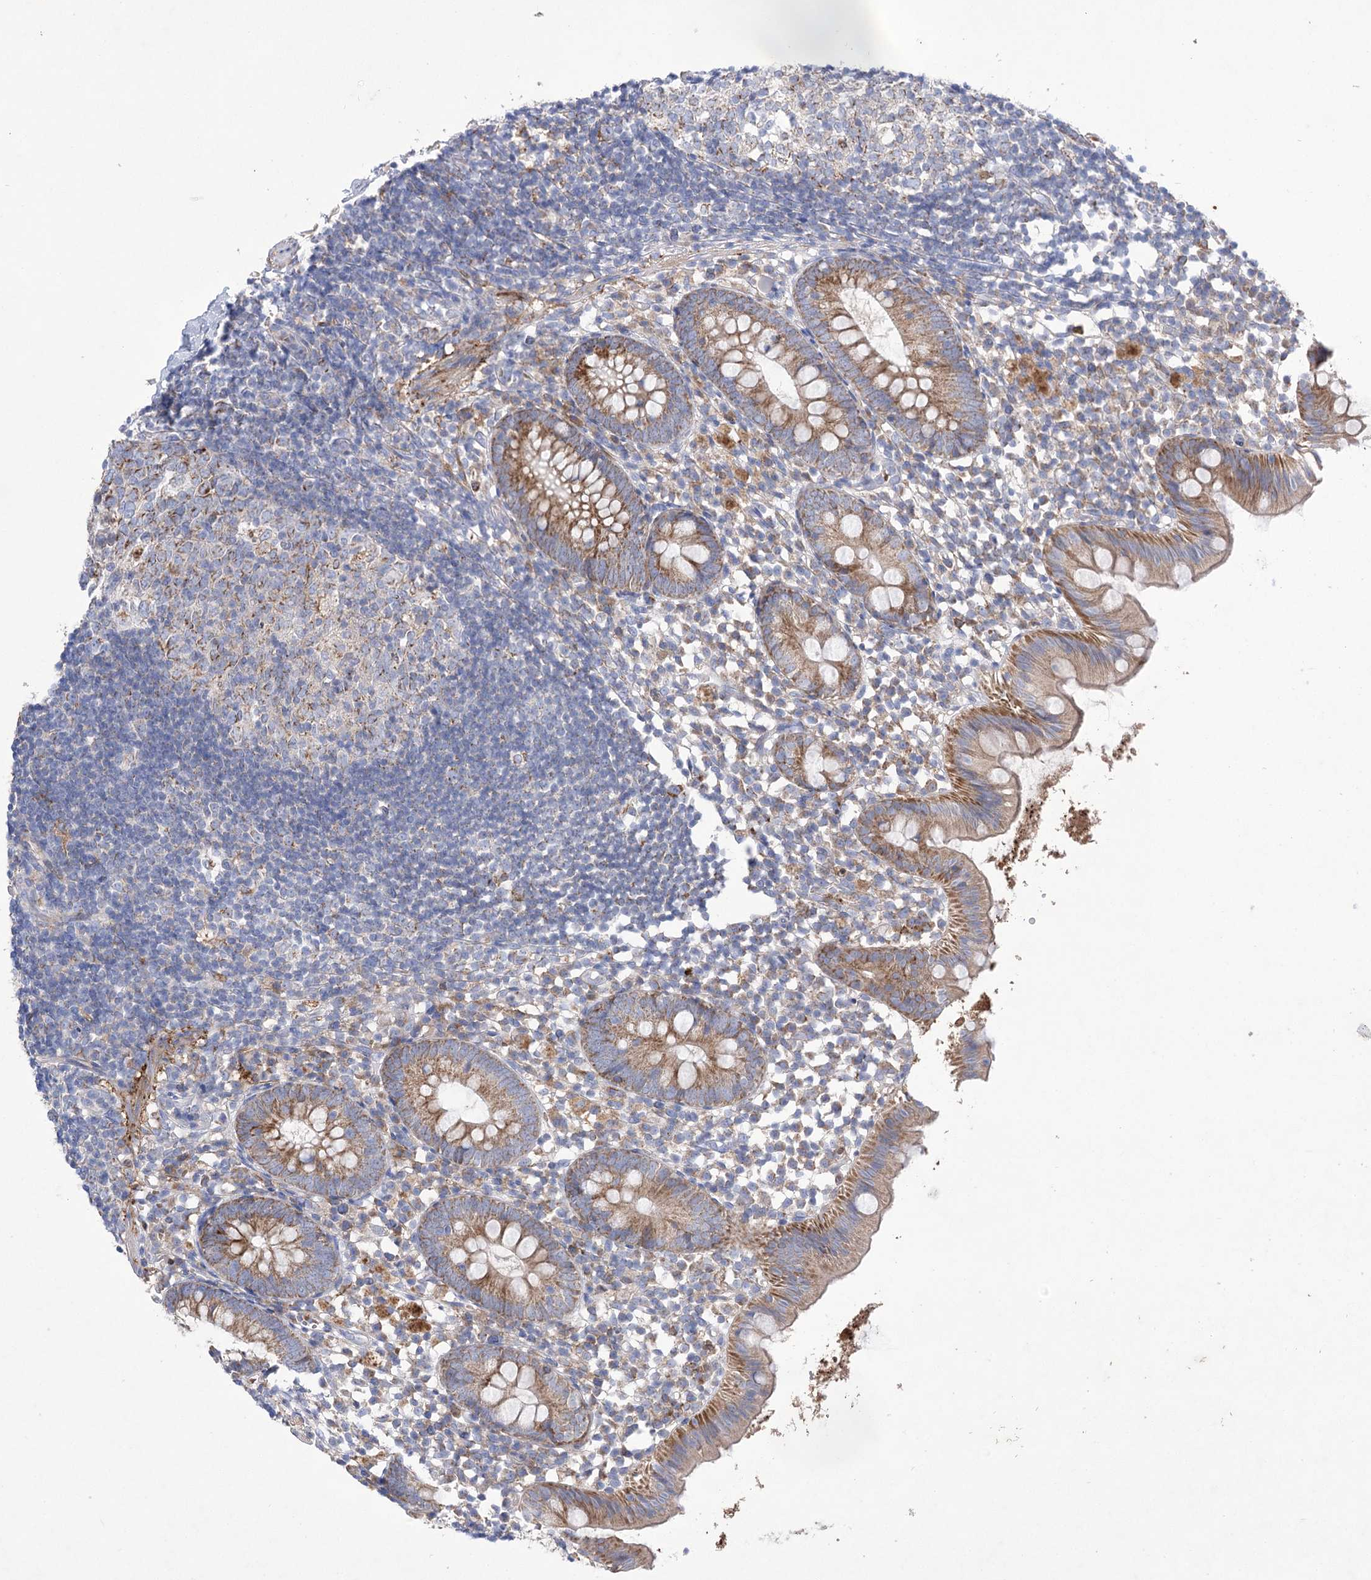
{"staining": {"intensity": "moderate", "quantity": ">75%", "location": "cytoplasmic/membranous"}, "tissue": "appendix", "cell_type": "Glandular cells", "image_type": "normal", "snomed": [{"axis": "morphology", "description": "Normal tissue, NOS"}, {"axis": "topography", "description": "Appendix"}], "caption": "IHC image of normal appendix: human appendix stained using IHC reveals medium levels of moderate protein expression localized specifically in the cytoplasmic/membranous of glandular cells, appearing as a cytoplasmic/membranous brown color.", "gene": "COX15", "patient": {"sex": "female", "age": 20}}